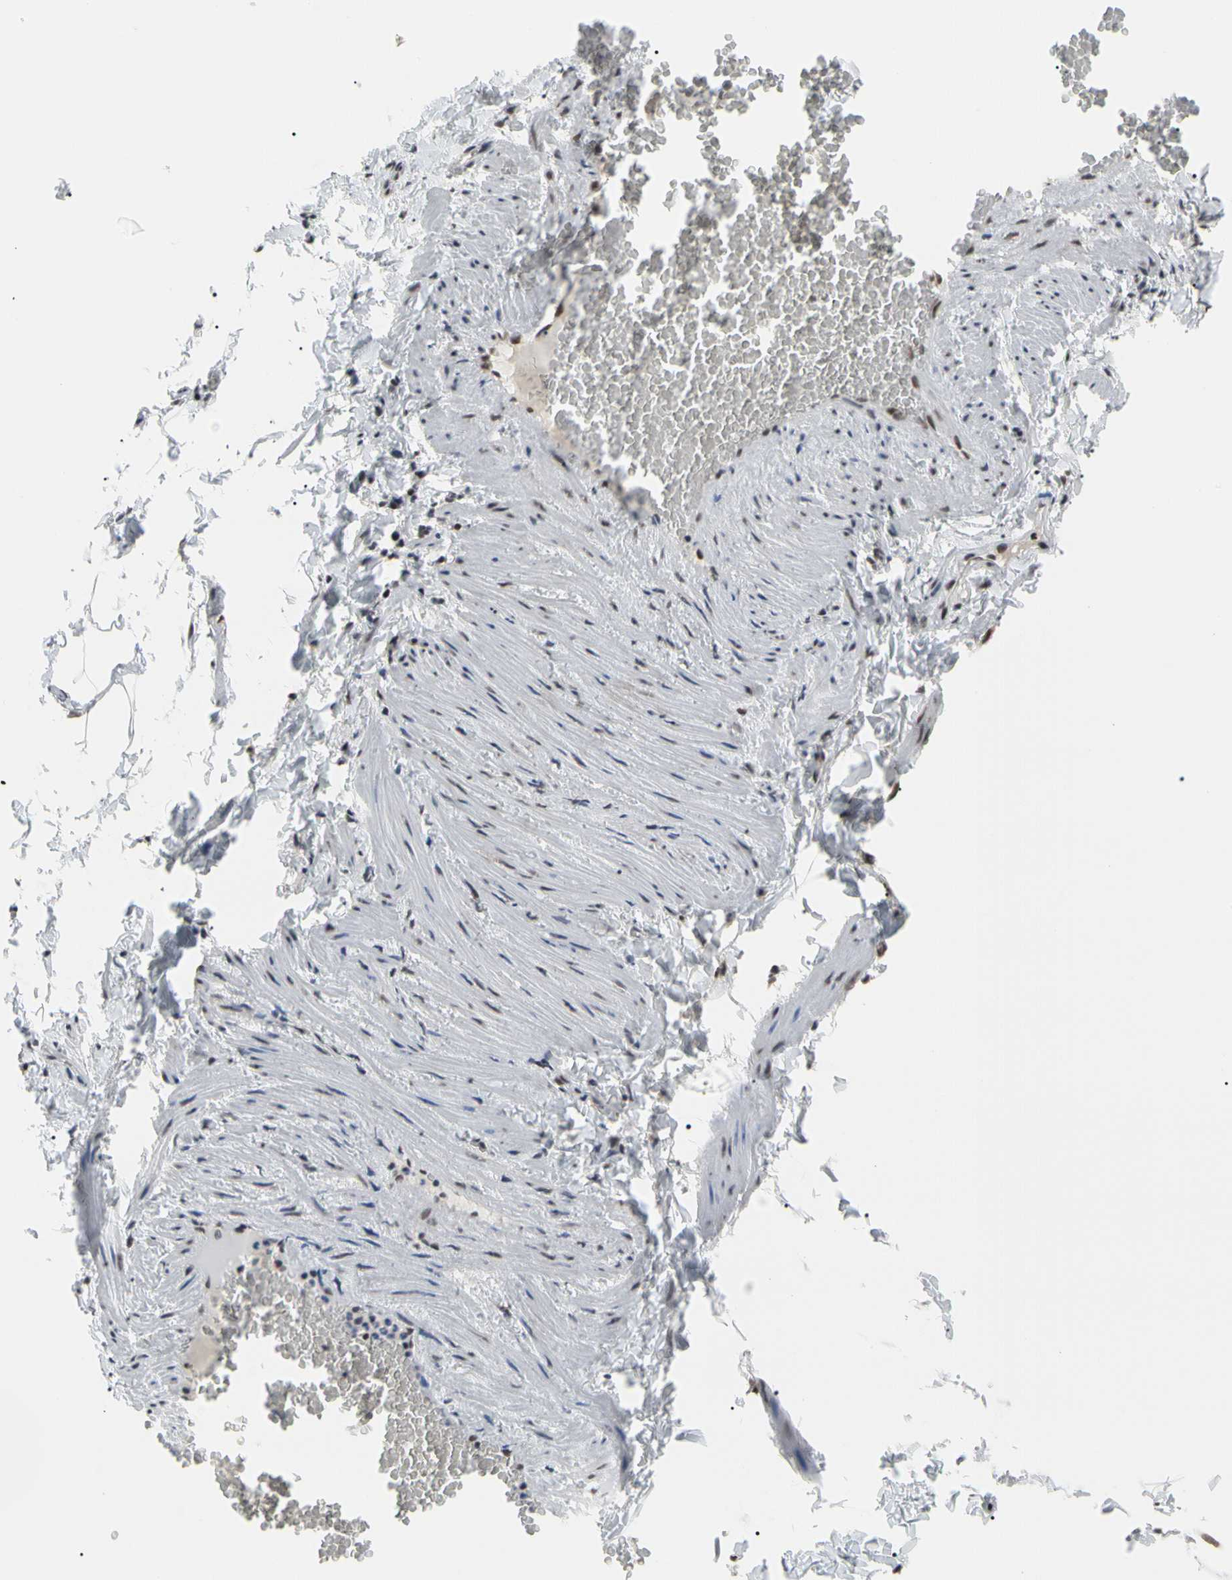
{"staining": {"intensity": "moderate", "quantity": "<25%", "location": "nuclear"}, "tissue": "adipose tissue", "cell_type": "Adipocytes", "image_type": "normal", "snomed": [{"axis": "morphology", "description": "Normal tissue, NOS"}, {"axis": "topography", "description": "Vascular tissue"}], "caption": "Protein expression analysis of unremarkable adipose tissue demonstrates moderate nuclear positivity in about <25% of adipocytes.", "gene": "FAM98B", "patient": {"sex": "male", "age": 41}}